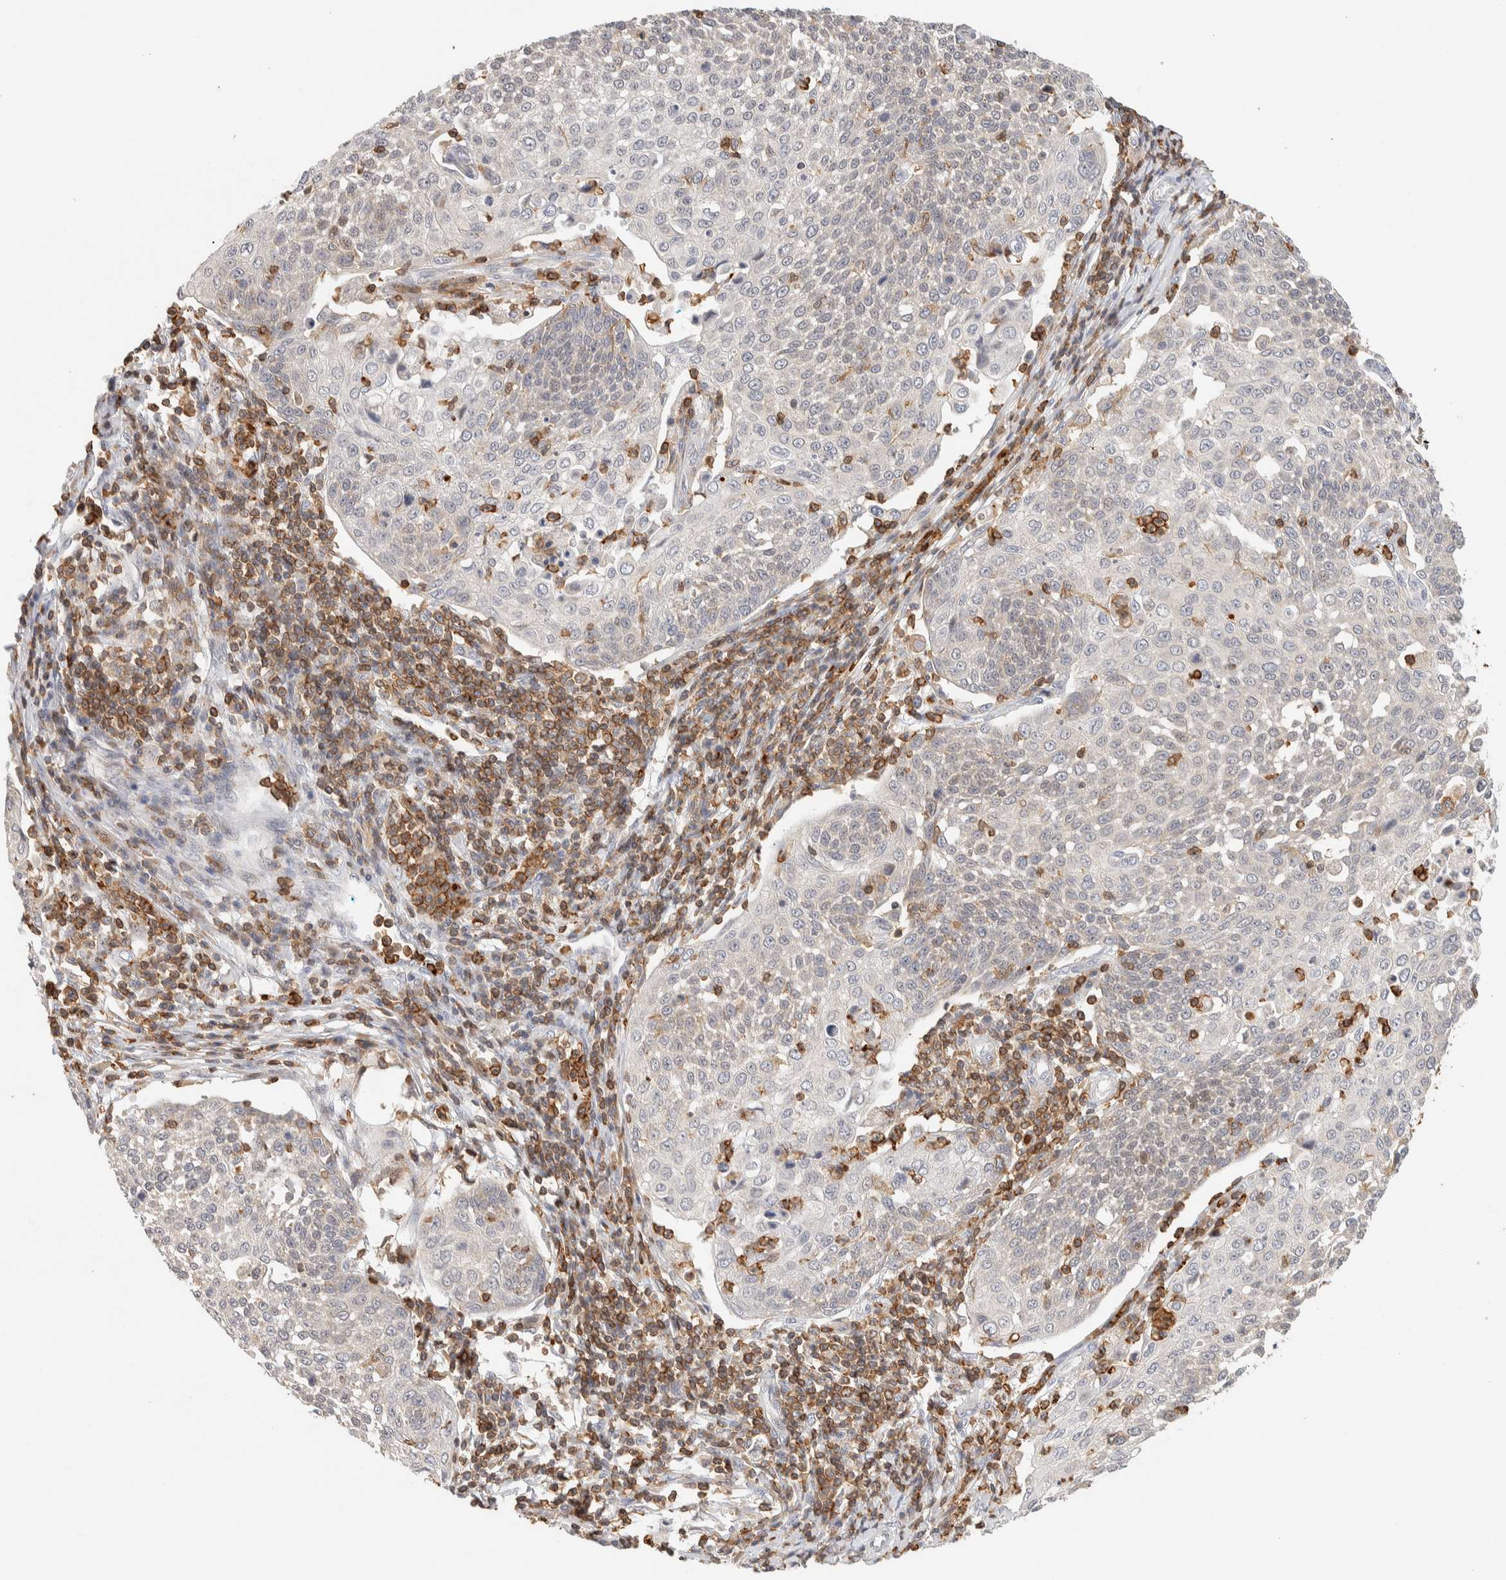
{"staining": {"intensity": "weak", "quantity": "<25%", "location": "cytoplasmic/membranous"}, "tissue": "cervical cancer", "cell_type": "Tumor cells", "image_type": "cancer", "snomed": [{"axis": "morphology", "description": "Squamous cell carcinoma, NOS"}, {"axis": "topography", "description": "Cervix"}], "caption": "Human cervical squamous cell carcinoma stained for a protein using immunohistochemistry (IHC) exhibits no expression in tumor cells.", "gene": "RUNDC1", "patient": {"sex": "female", "age": 34}}